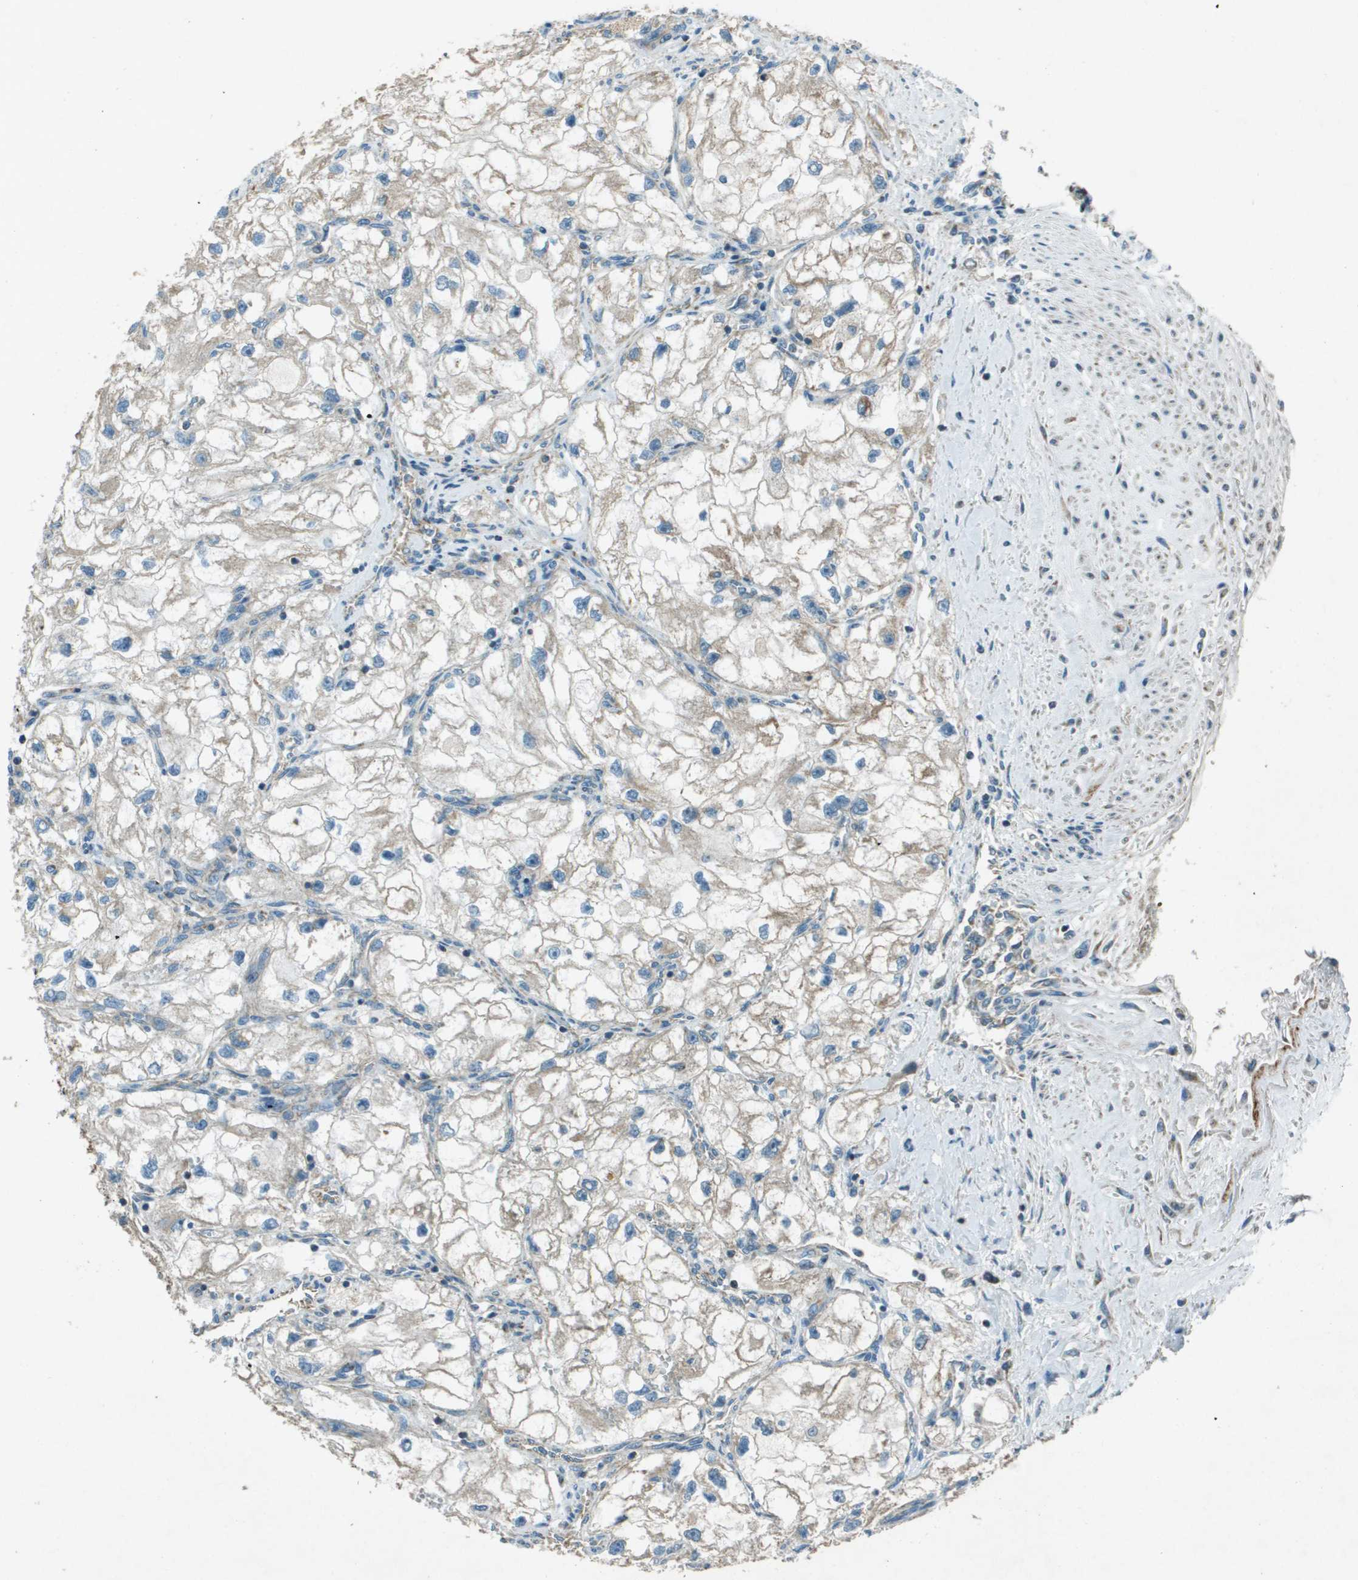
{"staining": {"intensity": "weak", "quantity": ">75%", "location": "cytoplasmic/membranous"}, "tissue": "renal cancer", "cell_type": "Tumor cells", "image_type": "cancer", "snomed": [{"axis": "morphology", "description": "Adenocarcinoma, NOS"}, {"axis": "topography", "description": "Kidney"}], "caption": "Approximately >75% of tumor cells in renal cancer reveal weak cytoplasmic/membranous protein expression as visualized by brown immunohistochemical staining.", "gene": "MIGA1", "patient": {"sex": "female", "age": 70}}